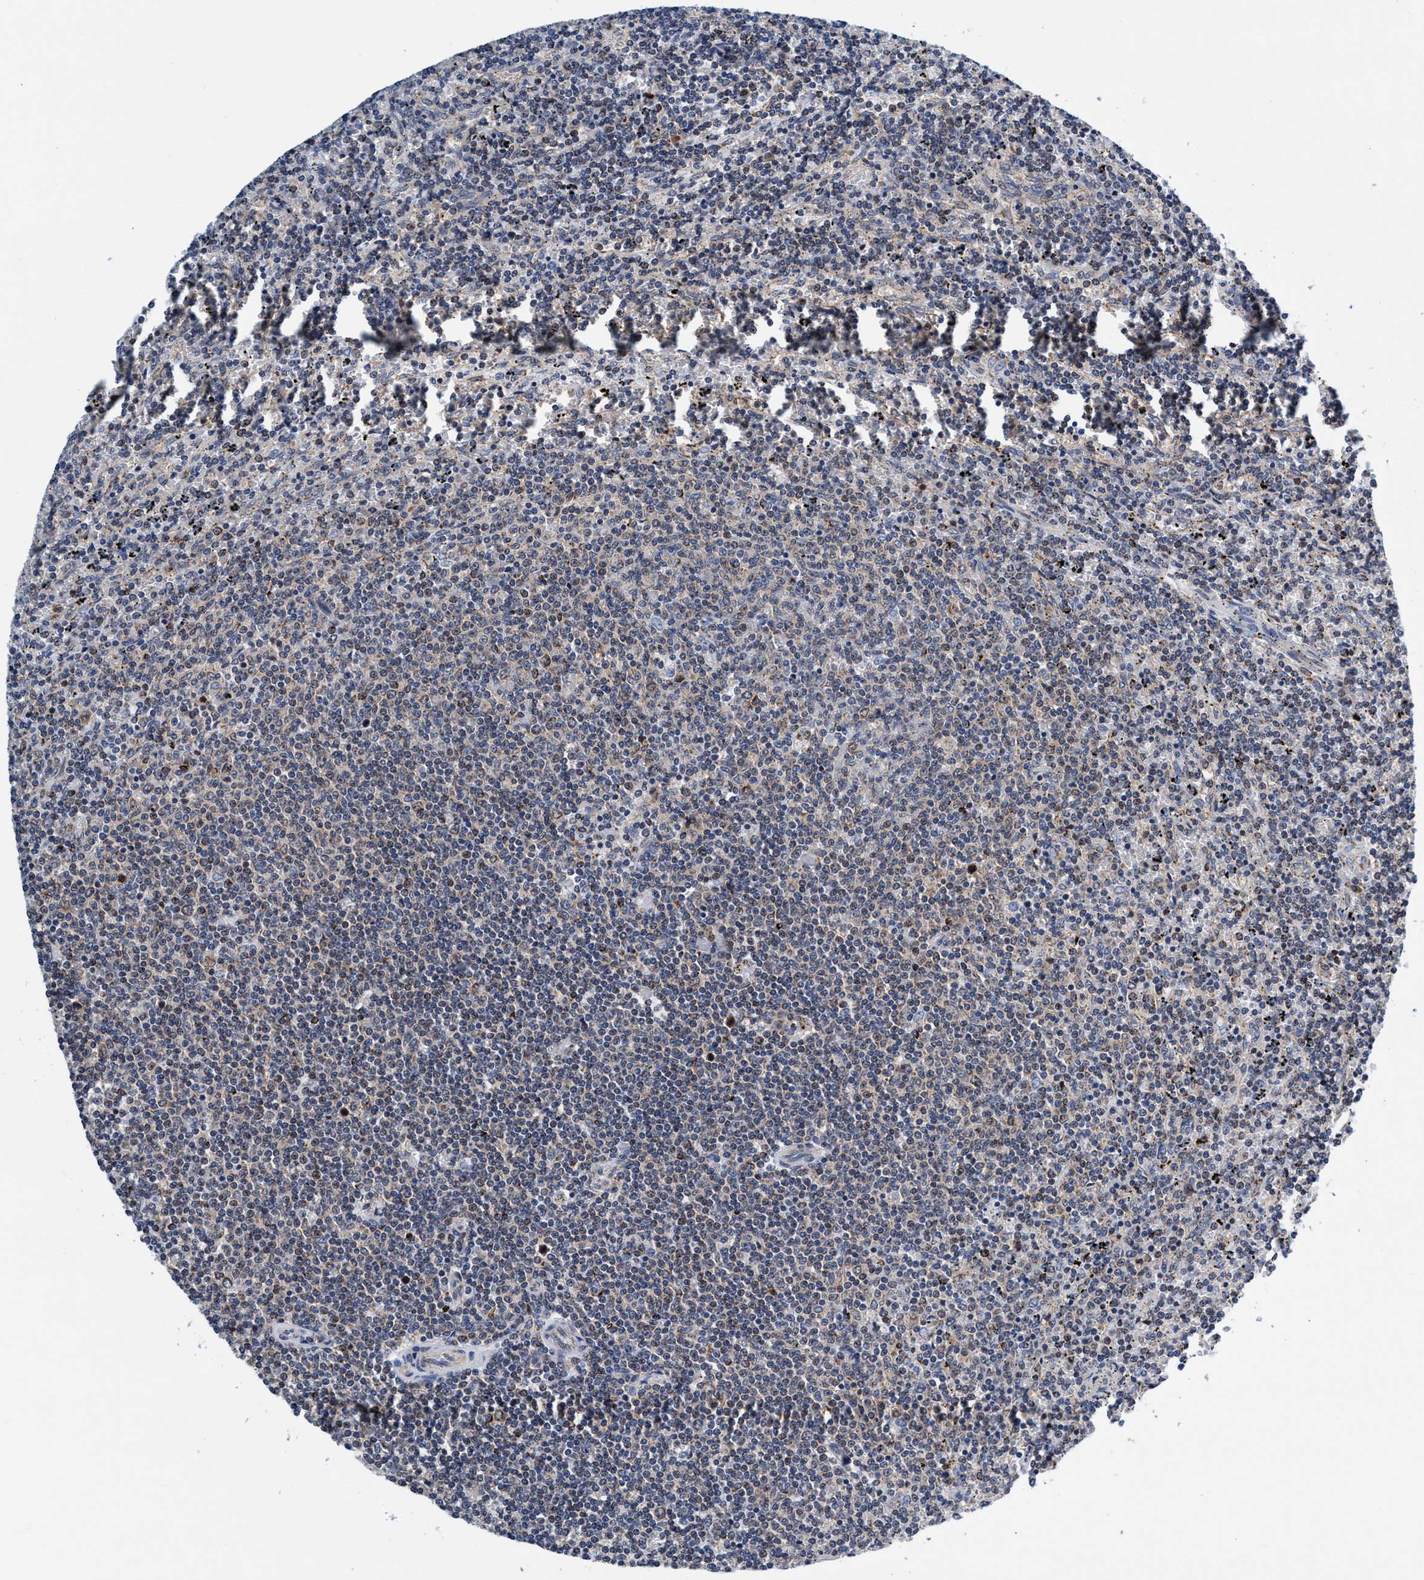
{"staining": {"intensity": "negative", "quantity": "none", "location": "none"}, "tissue": "lymphoma", "cell_type": "Tumor cells", "image_type": "cancer", "snomed": [{"axis": "morphology", "description": "Malignant lymphoma, non-Hodgkin's type, Low grade"}, {"axis": "topography", "description": "Spleen"}], "caption": "This histopathology image is of malignant lymphoma, non-Hodgkin's type (low-grade) stained with IHC to label a protein in brown with the nuclei are counter-stained blue. There is no positivity in tumor cells.", "gene": "AGAP2", "patient": {"sex": "female", "age": 50}}